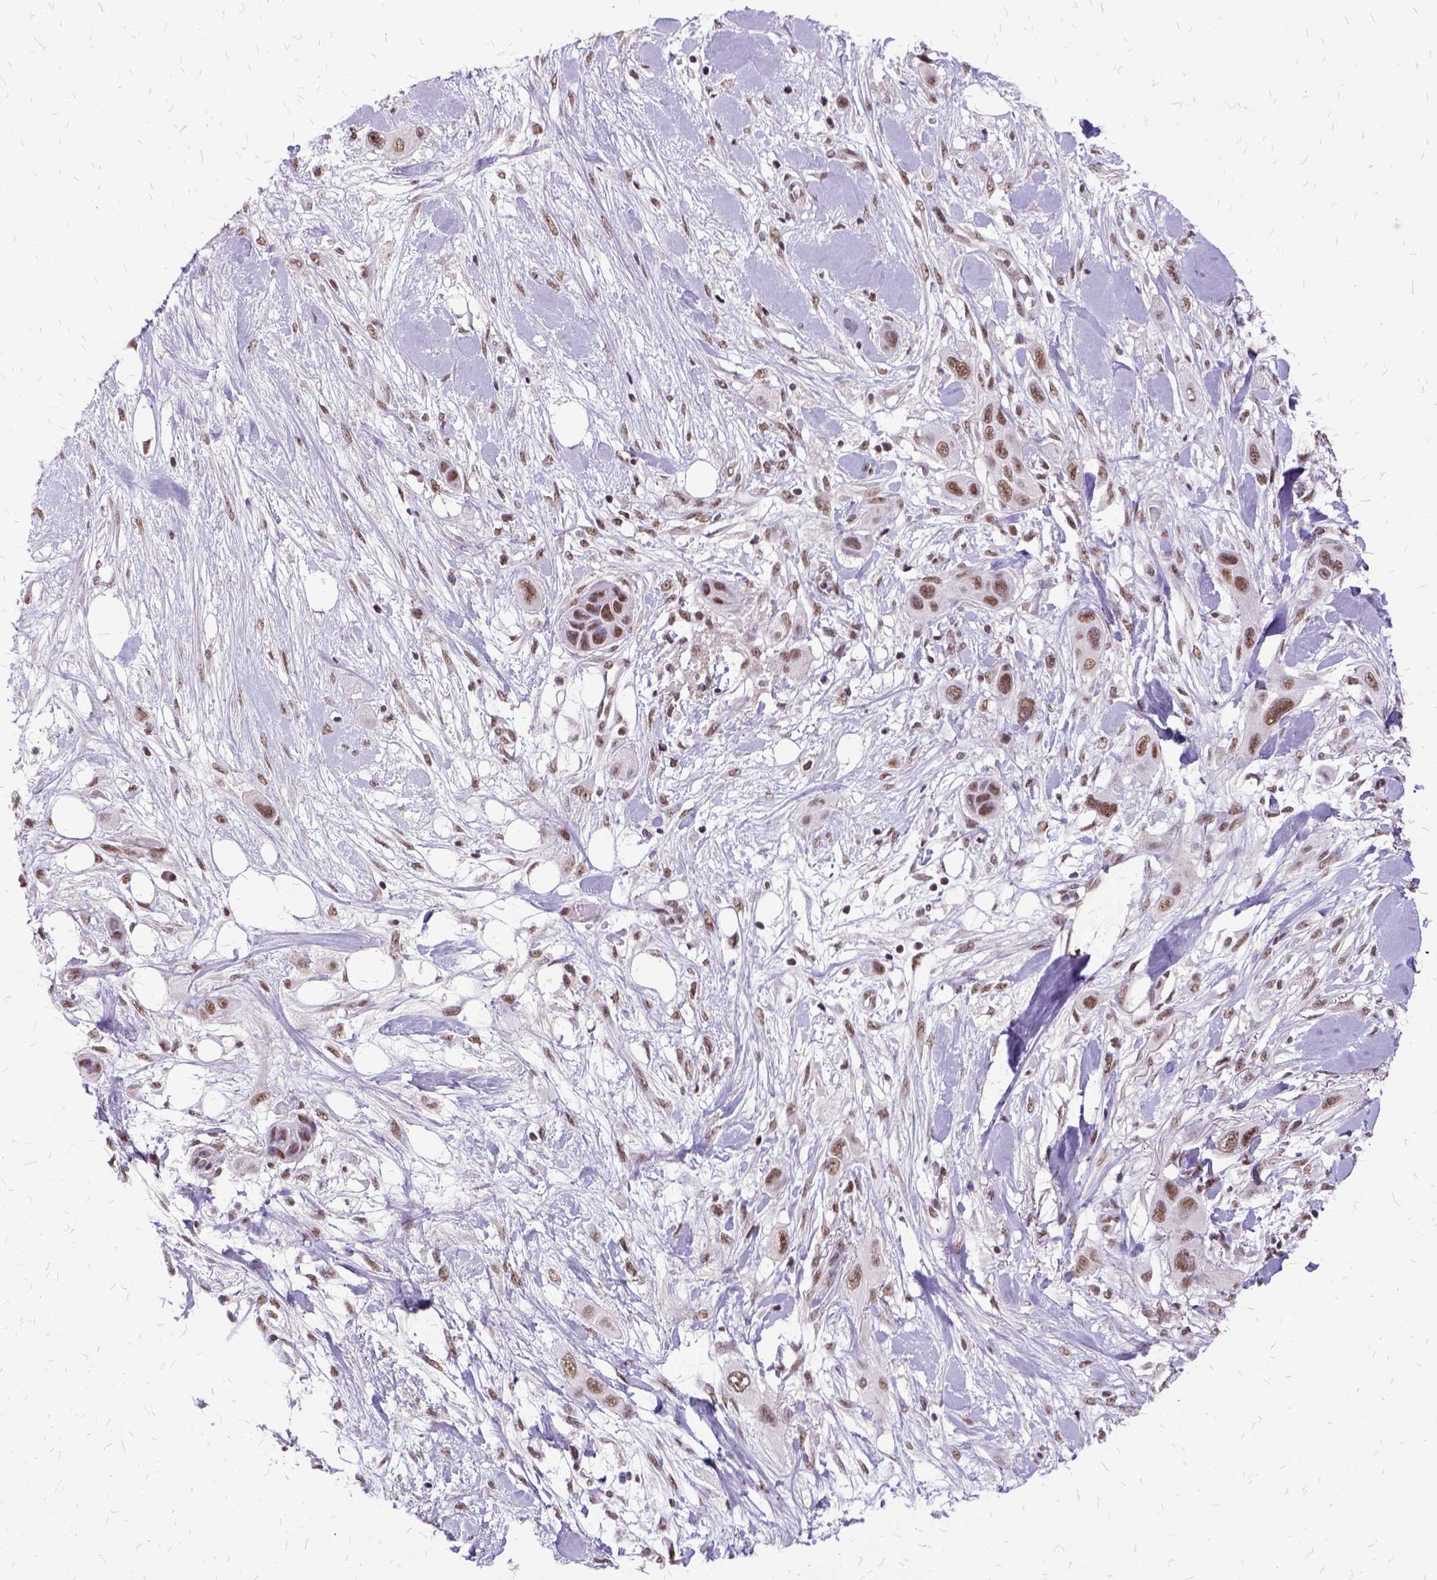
{"staining": {"intensity": "weak", "quantity": ">75%", "location": "nuclear"}, "tissue": "skin cancer", "cell_type": "Tumor cells", "image_type": "cancer", "snomed": [{"axis": "morphology", "description": "Squamous cell carcinoma, NOS"}, {"axis": "topography", "description": "Skin"}], "caption": "Skin squamous cell carcinoma stained for a protein reveals weak nuclear positivity in tumor cells. (Brightfield microscopy of DAB IHC at high magnification).", "gene": "SETD1A", "patient": {"sex": "male", "age": 79}}